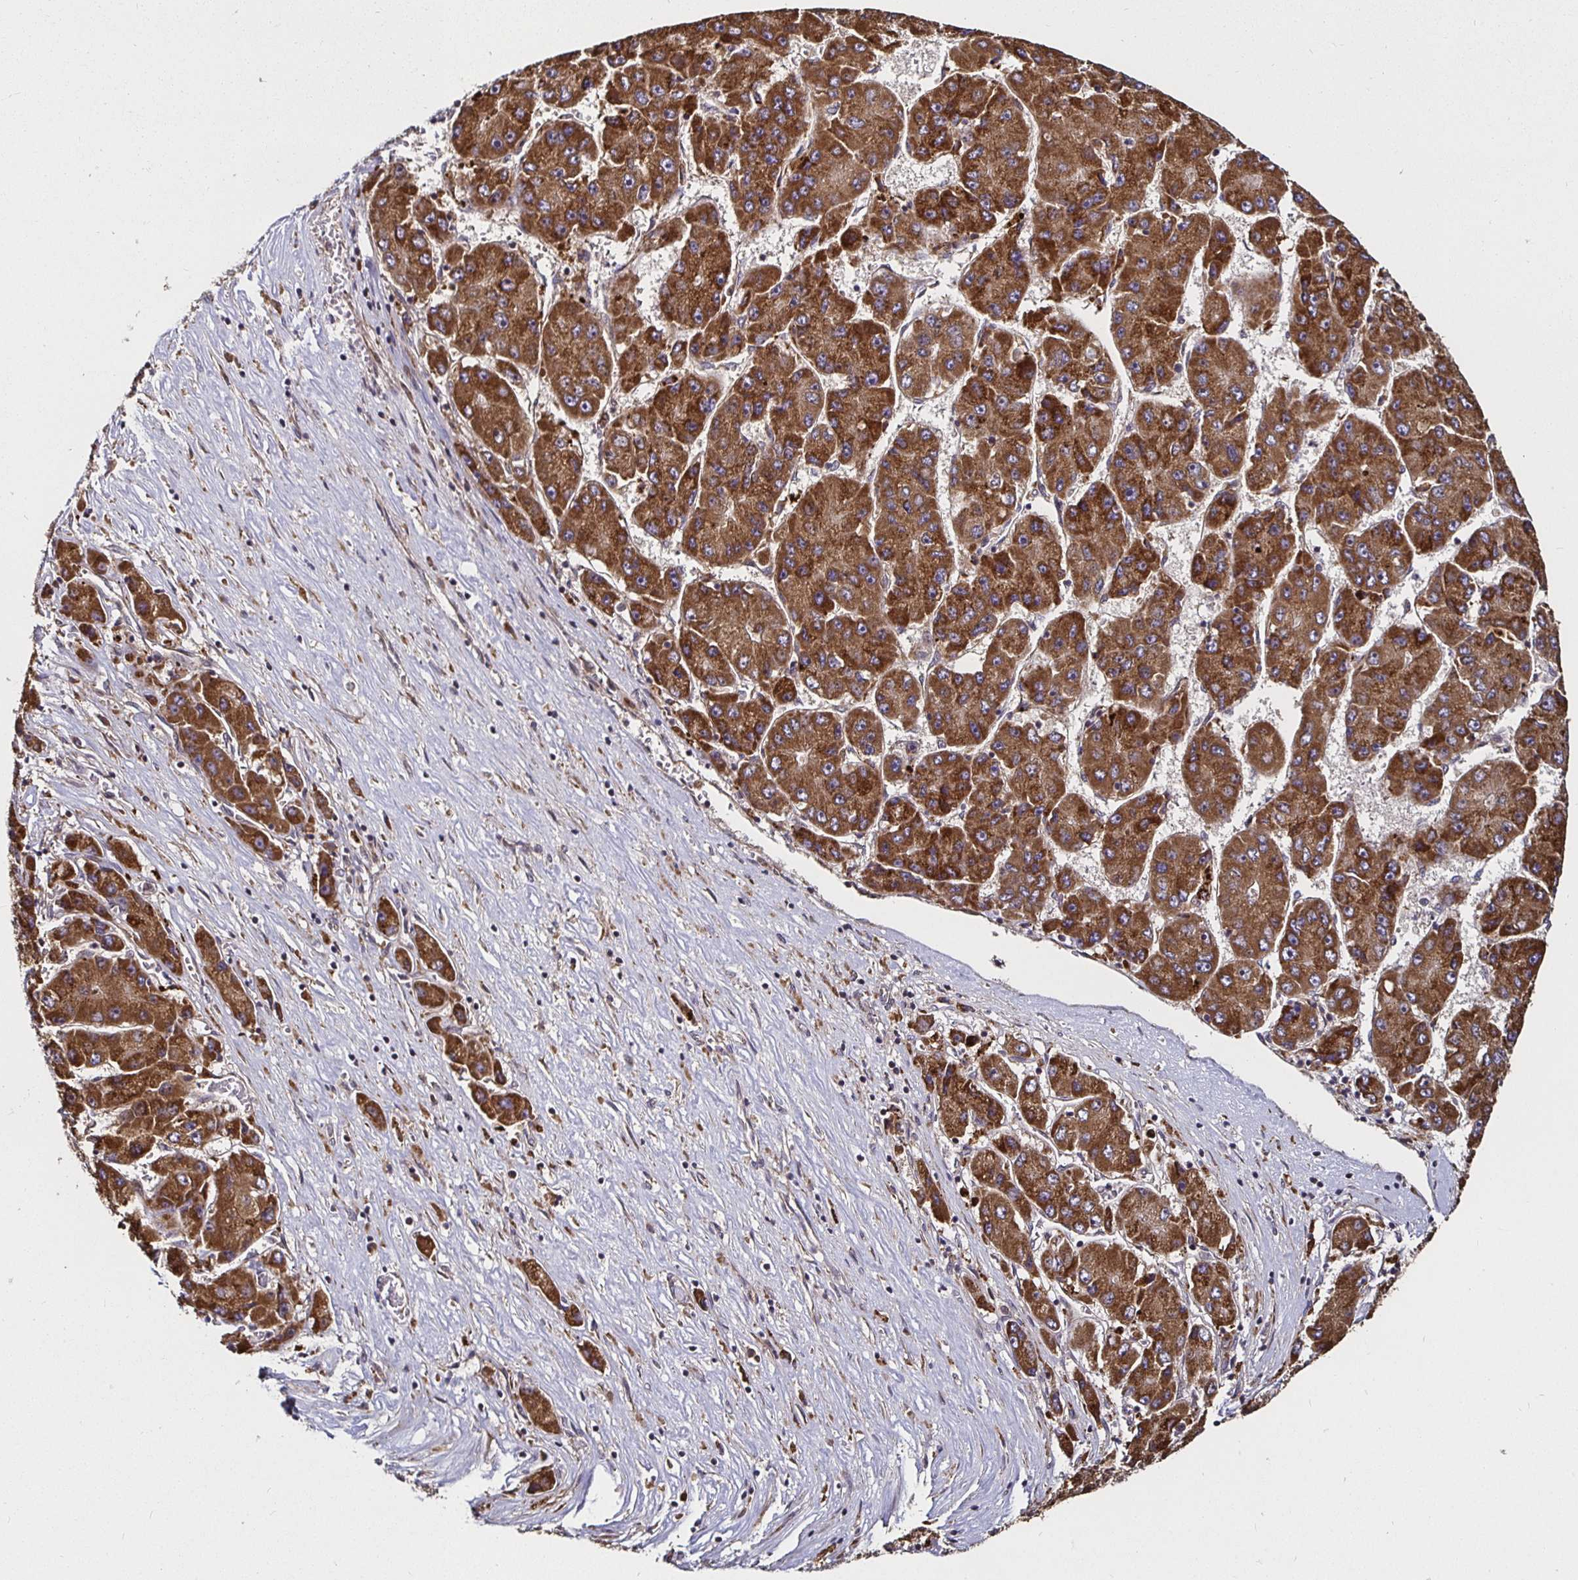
{"staining": {"intensity": "strong", "quantity": ">75%", "location": "cytoplasmic/membranous"}, "tissue": "liver cancer", "cell_type": "Tumor cells", "image_type": "cancer", "snomed": [{"axis": "morphology", "description": "Carcinoma, Hepatocellular, NOS"}, {"axis": "topography", "description": "Liver"}], "caption": "A high amount of strong cytoplasmic/membranous staining is present in approximately >75% of tumor cells in liver cancer (hepatocellular carcinoma) tissue.", "gene": "MLST8", "patient": {"sex": "female", "age": 61}}